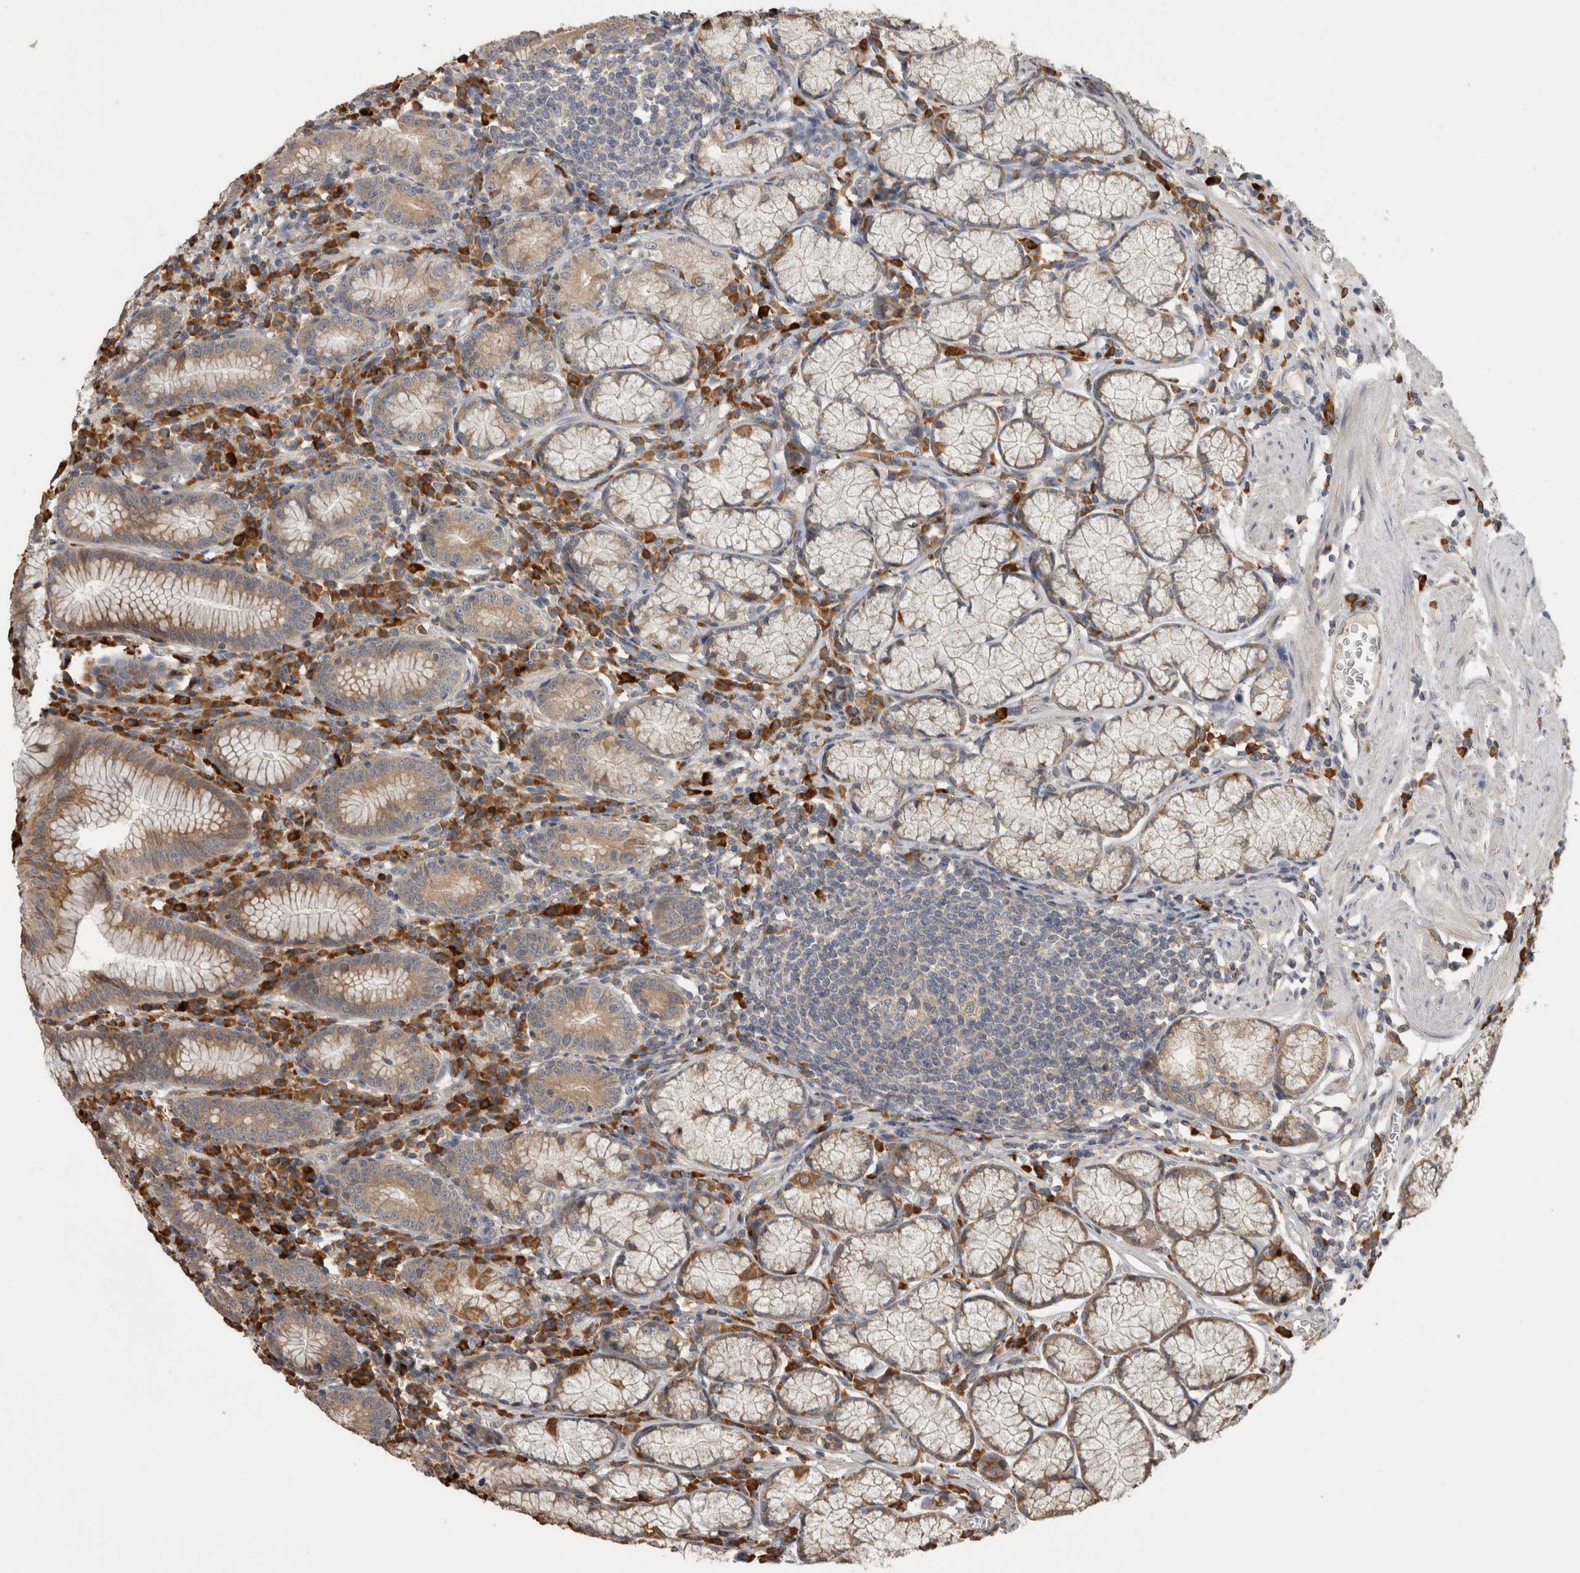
{"staining": {"intensity": "moderate", "quantity": "25%-75%", "location": "cytoplasmic/membranous"}, "tissue": "stomach", "cell_type": "Glandular cells", "image_type": "normal", "snomed": [{"axis": "morphology", "description": "Normal tissue, NOS"}, {"axis": "topography", "description": "Stomach"}], "caption": "IHC staining of normal stomach, which reveals medium levels of moderate cytoplasmic/membranous expression in approximately 25%-75% of glandular cells indicating moderate cytoplasmic/membranous protein positivity. The staining was performed using DAB (3,3'-diaminobenzidine) (brown) for protein detection and nuclei were counterstained in hematoxylin (blue).", "gene": "TBCE", "patient": {"sex": "male", "age": 55}}